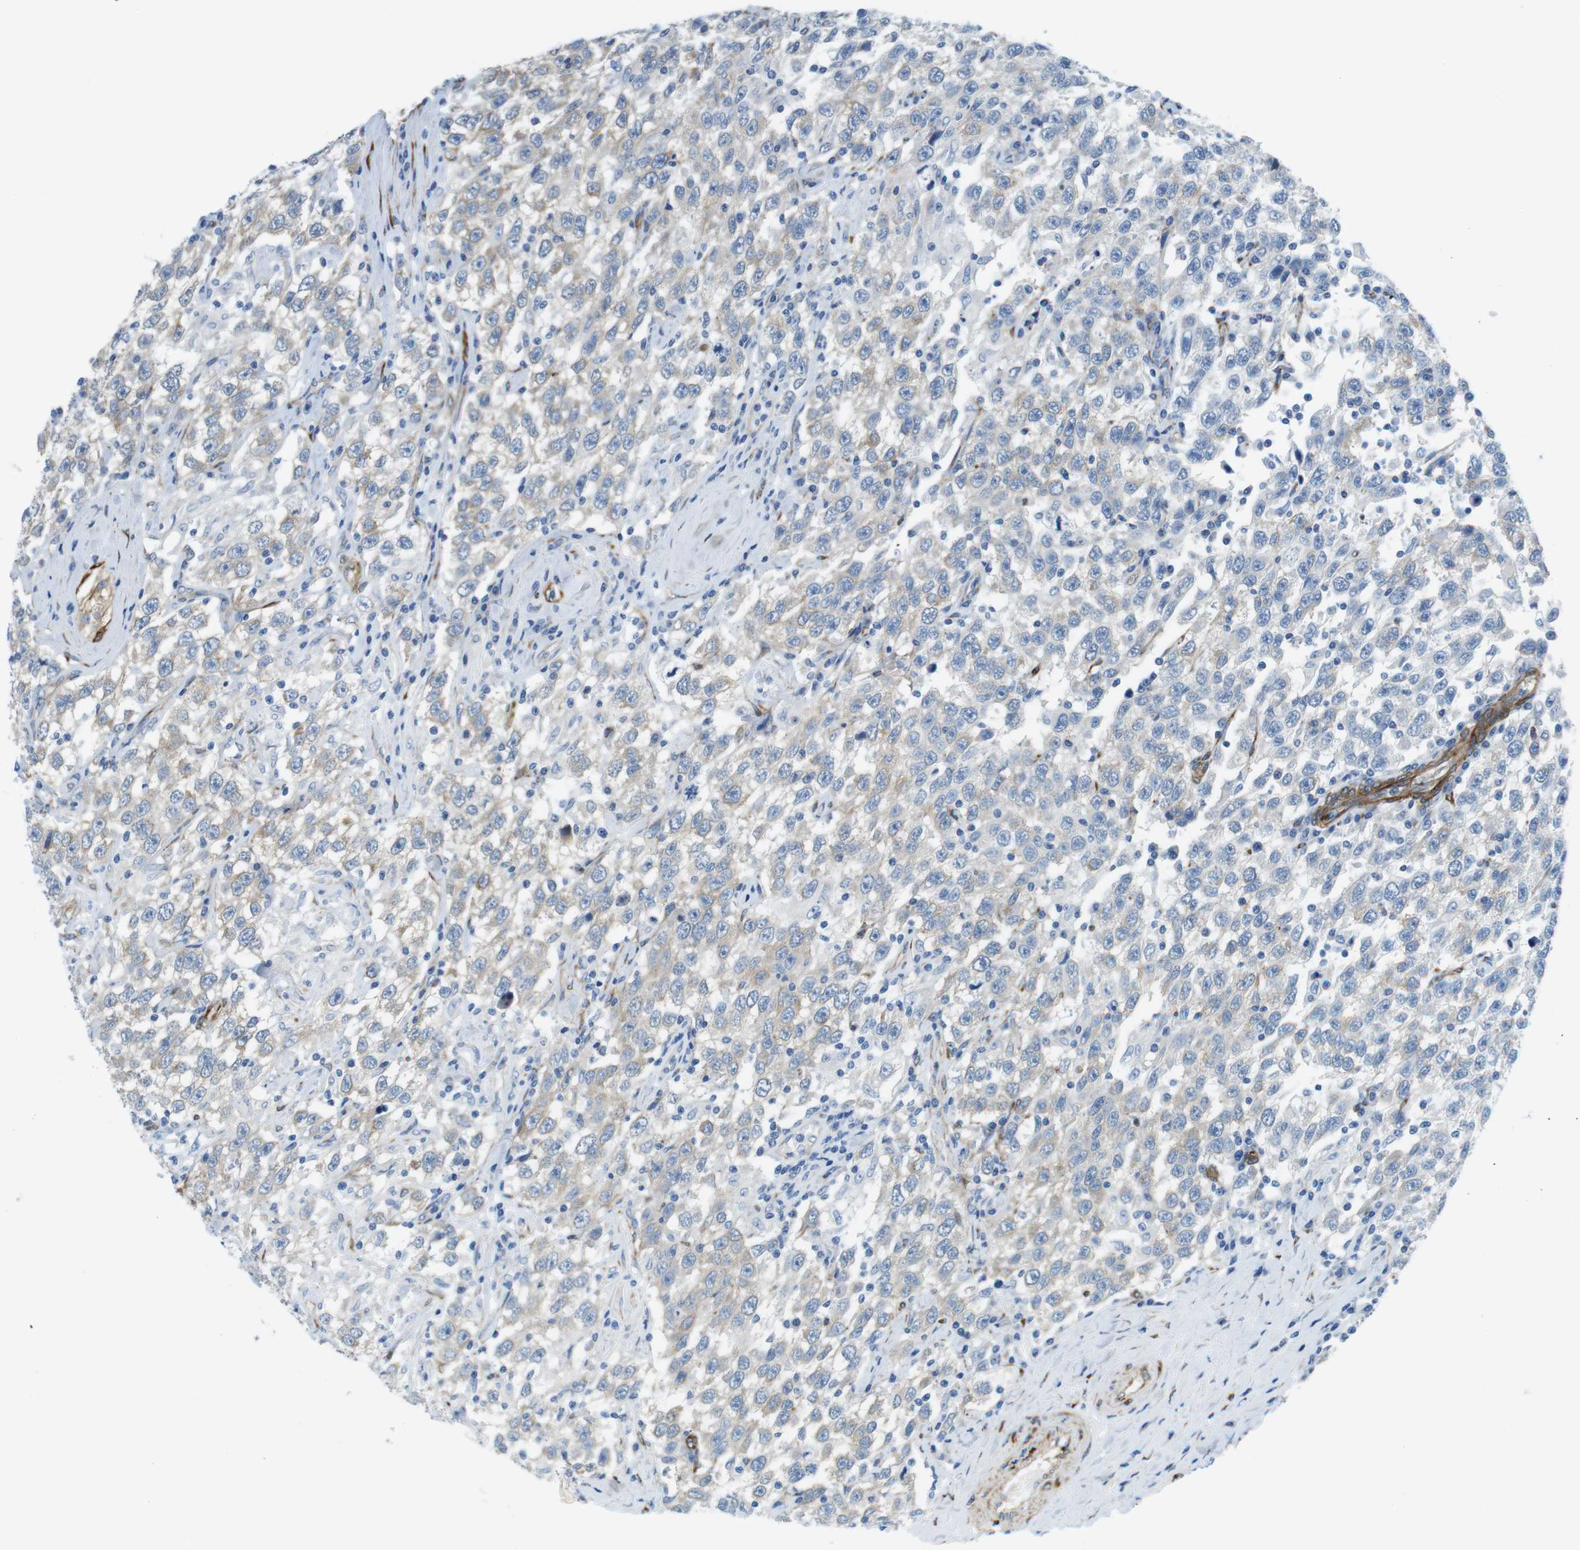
{"staining": {"intensity": "weak", "quantity": "<25%", "location": "cytoplasmic/membranous"}, "tissue": "testis cancer", "cell_type": "Tumor cells", "image_type": "cancer", "snomed": [{"axis": "morphology", "description": "Seminoma, NOS"}, {"axis": "topography", "description": "Testis"}], "caption": "Tumor cells show no significant expression in testis cancer.", "gene": "EMP2", "patient": {"sex": "male", "age": 41}}